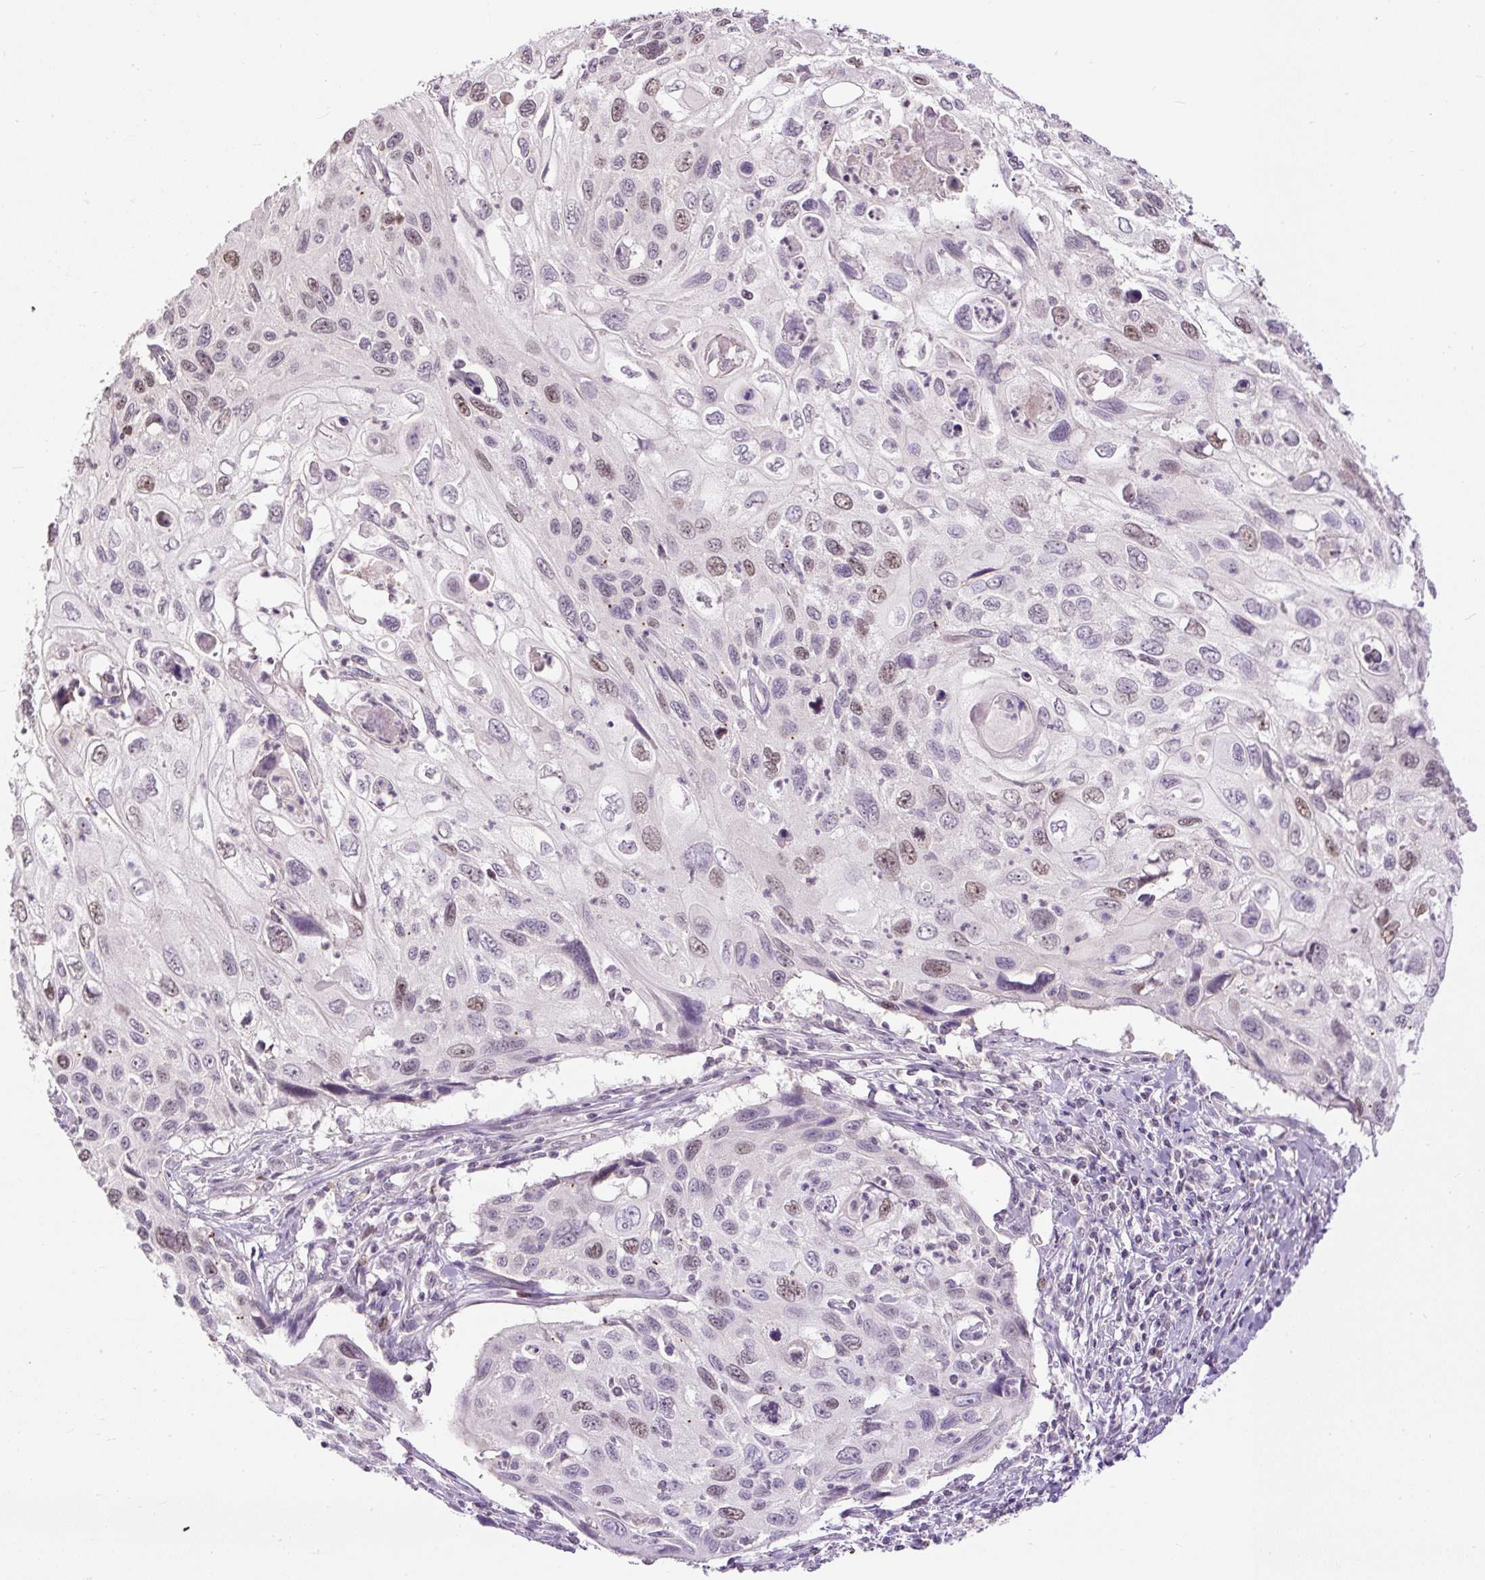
{"staining": {"intensity": "moderate", "quantity": "25%-75%", "location": "nuclear"}, "tissue": "cervical cancer", "cell_type": "Tumor cells", "image_type": "cancer", "snomed": [{"axis": "morphology", "description": "Squamous cell carcinoma, NOS"}, {"axis": "topography", "description": "Cervix"}], "caption": "Cervical cancer stained for a protein displays moderate nuclear positivity in tumor cells.", "gene": "RACGAP1", "patient": {"sex": "female", "age": 70}}